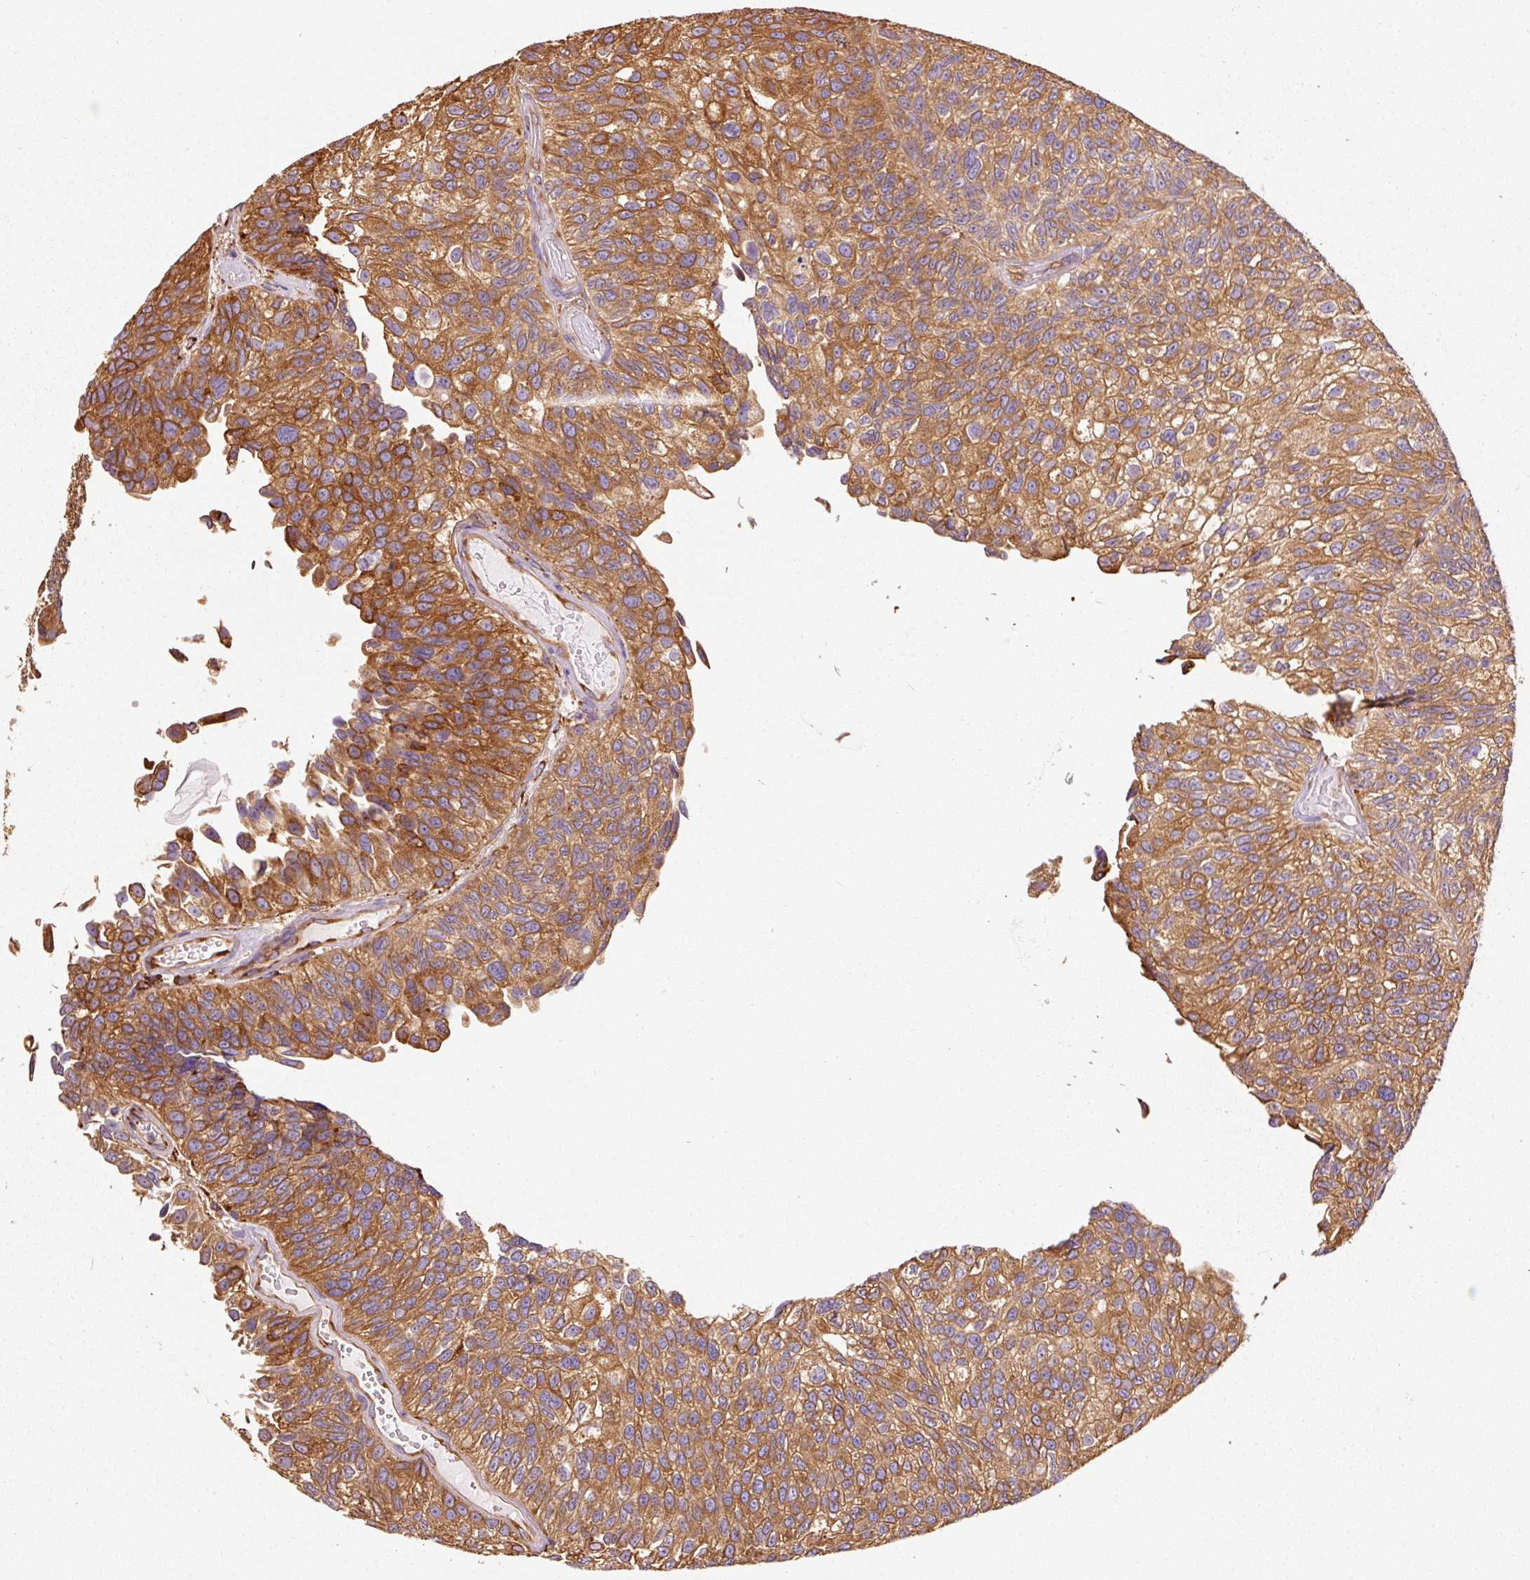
{"staining": {"intensity": "strong", "quantity": ">75%", "location": "cytoplasmic/membranous"}, "tissue": "urothelial cancer", "cell_type": "Tumor cells", "image_type": "cancer", "snomed": [{"axis": "morphology", "description": "Urothelial carcinoma, NOS"}, {"axis": "topography", "description": "Urinary bladder"}], "caption": "This image demonstrates IHC staining of urothelial cancer, with high strong cytoplasmic/membranous positivity in approximately >75% of tumor cells.", "gene": "KLC1", "patient": {"sex": "male", "age": 87}}